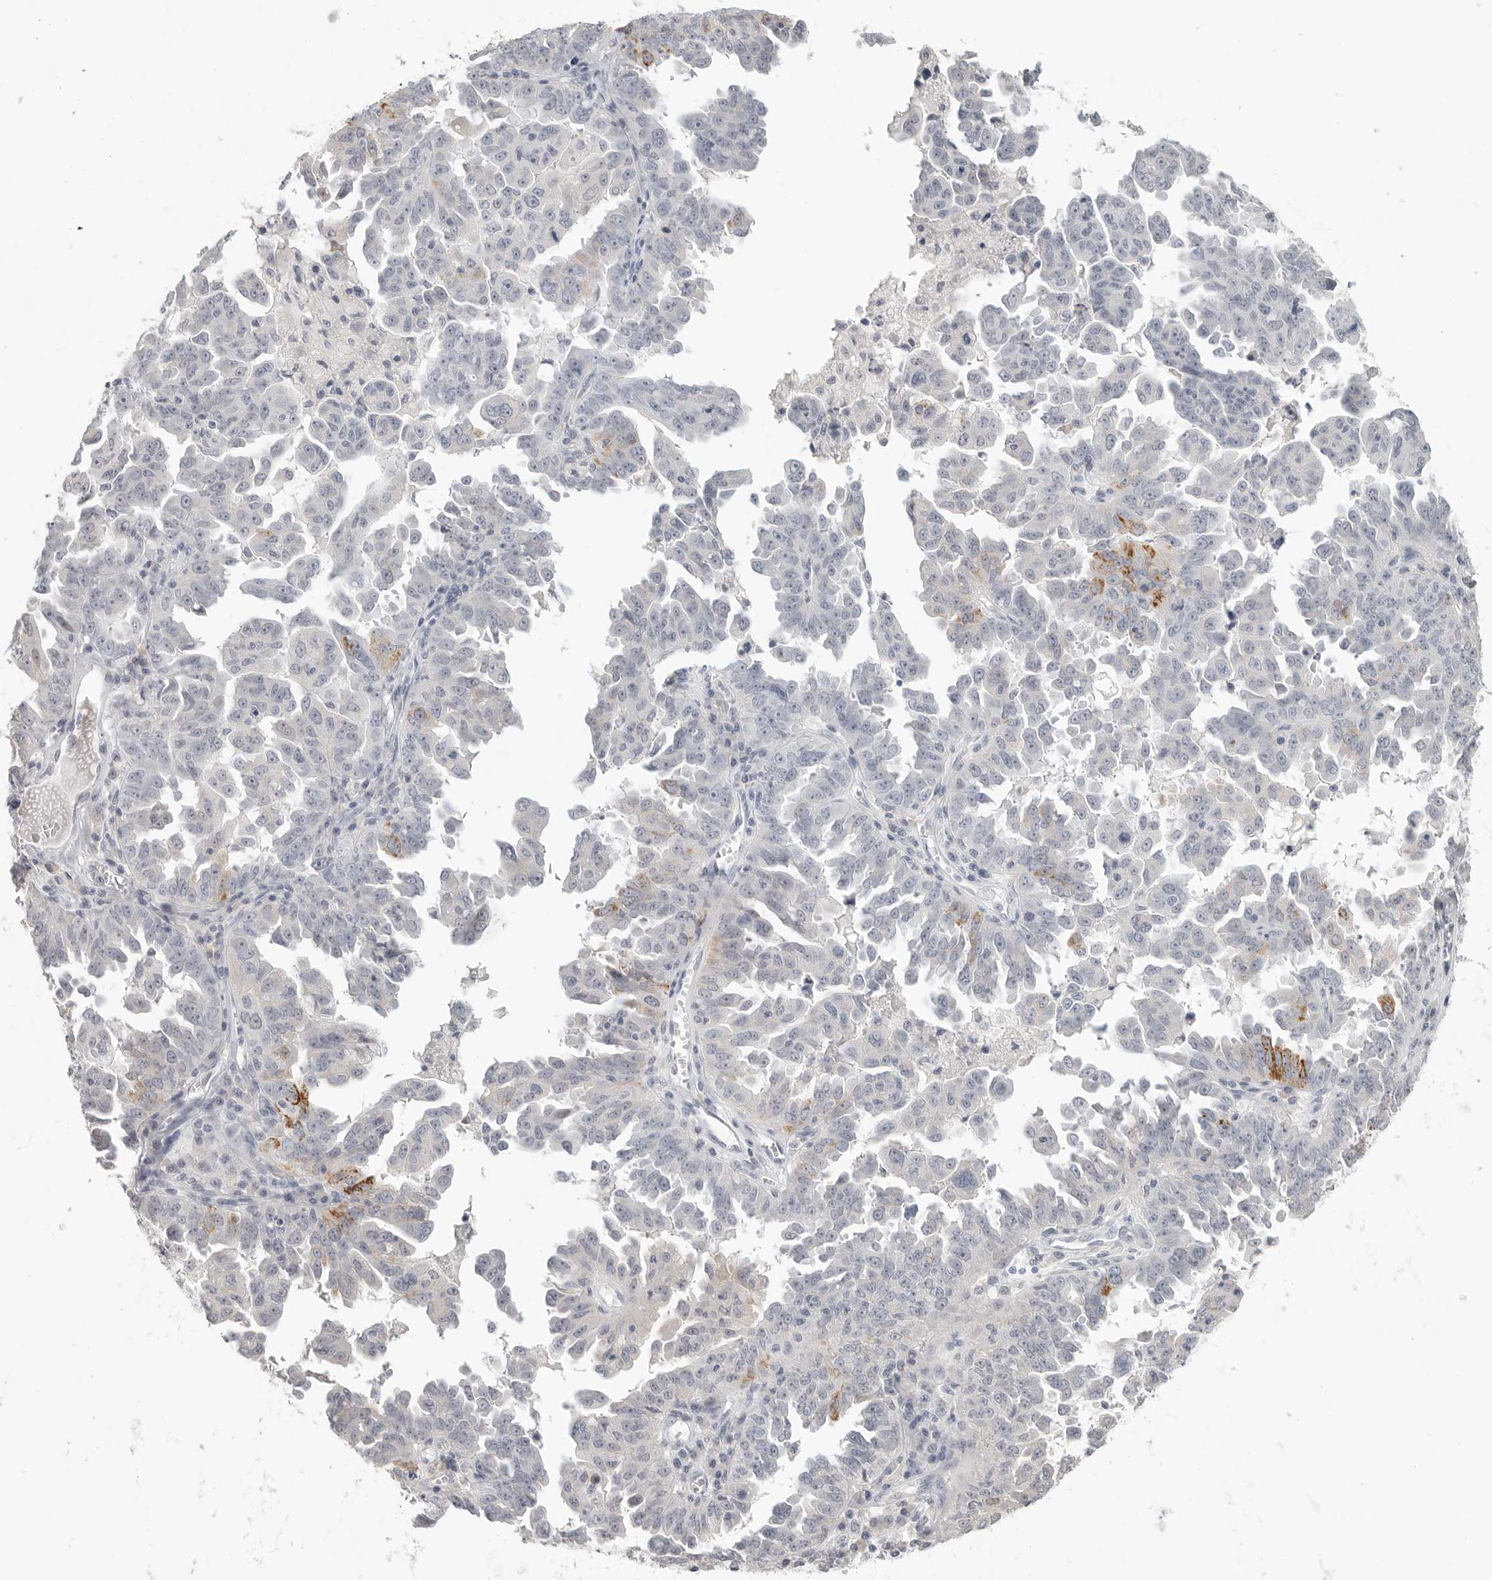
{"staining": {"intensity": "moderate", "quantity": "<25%", "location": "cytoplasmic/membranous"}, "tissue": "ovarian cancer", "cell_type": "Tumor cells", "image_type": "cancer", "snomed": [{"axis": "morphology", "description": "Carcinoma, endometroid"}, {"axis": "topography", "description": "Ovary"}], "caption": "Immunohistochemical staining of human ovarian endometroid carcinoma reveals low levels of moderate cytoplasmic/membranous protein positivity in about <25% of tumor cells.", "gene": "HMGCS2", "patient": {"sex": "female", "age": 62}}